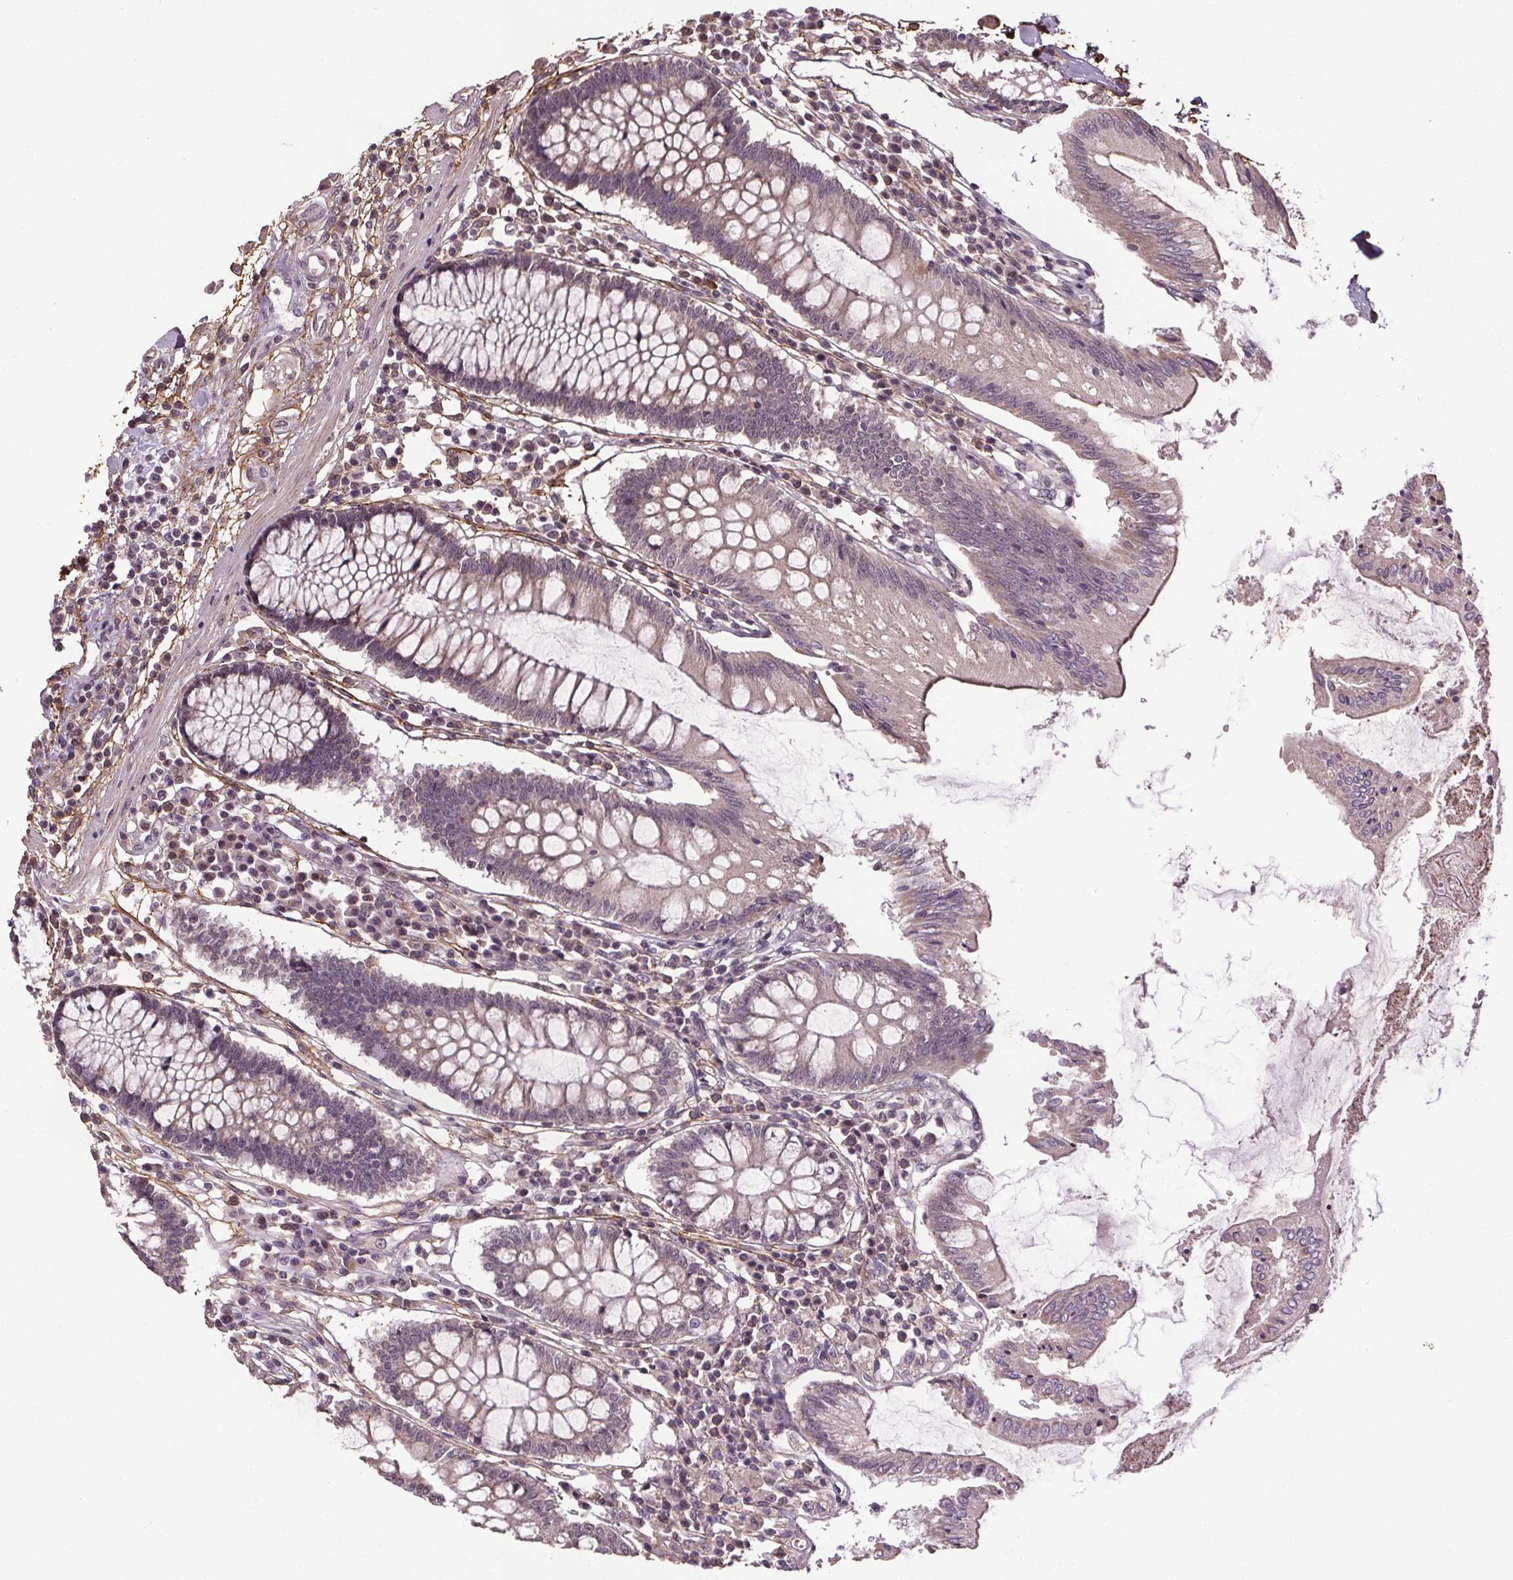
{"staining": {"intensity": "weak", "quantity": "<25%", "location": "nuclear"}, "tissue": "colon", "cell_type": "Endothelial cells", "image_type": "normal", "snomed": [{"axis": "morphology", "description": "Normal tissue, NOS"}, {"axis": "morphology", "description": "Adenocarcinoma, NOS"}, {"axis": "topography", "description": "Colon"}], "caption": "Immunohistochemistry histopathology image of benign colon: human colon stained with DAB shows no significant protein positivity in endothelial cells. (DAB (3,3'-diaminobenzidine) IHC visualized using brightfield microscopy, high magnification).", "gene": "KIAA0232", "patient": {"sex": "male", "age": 83}}